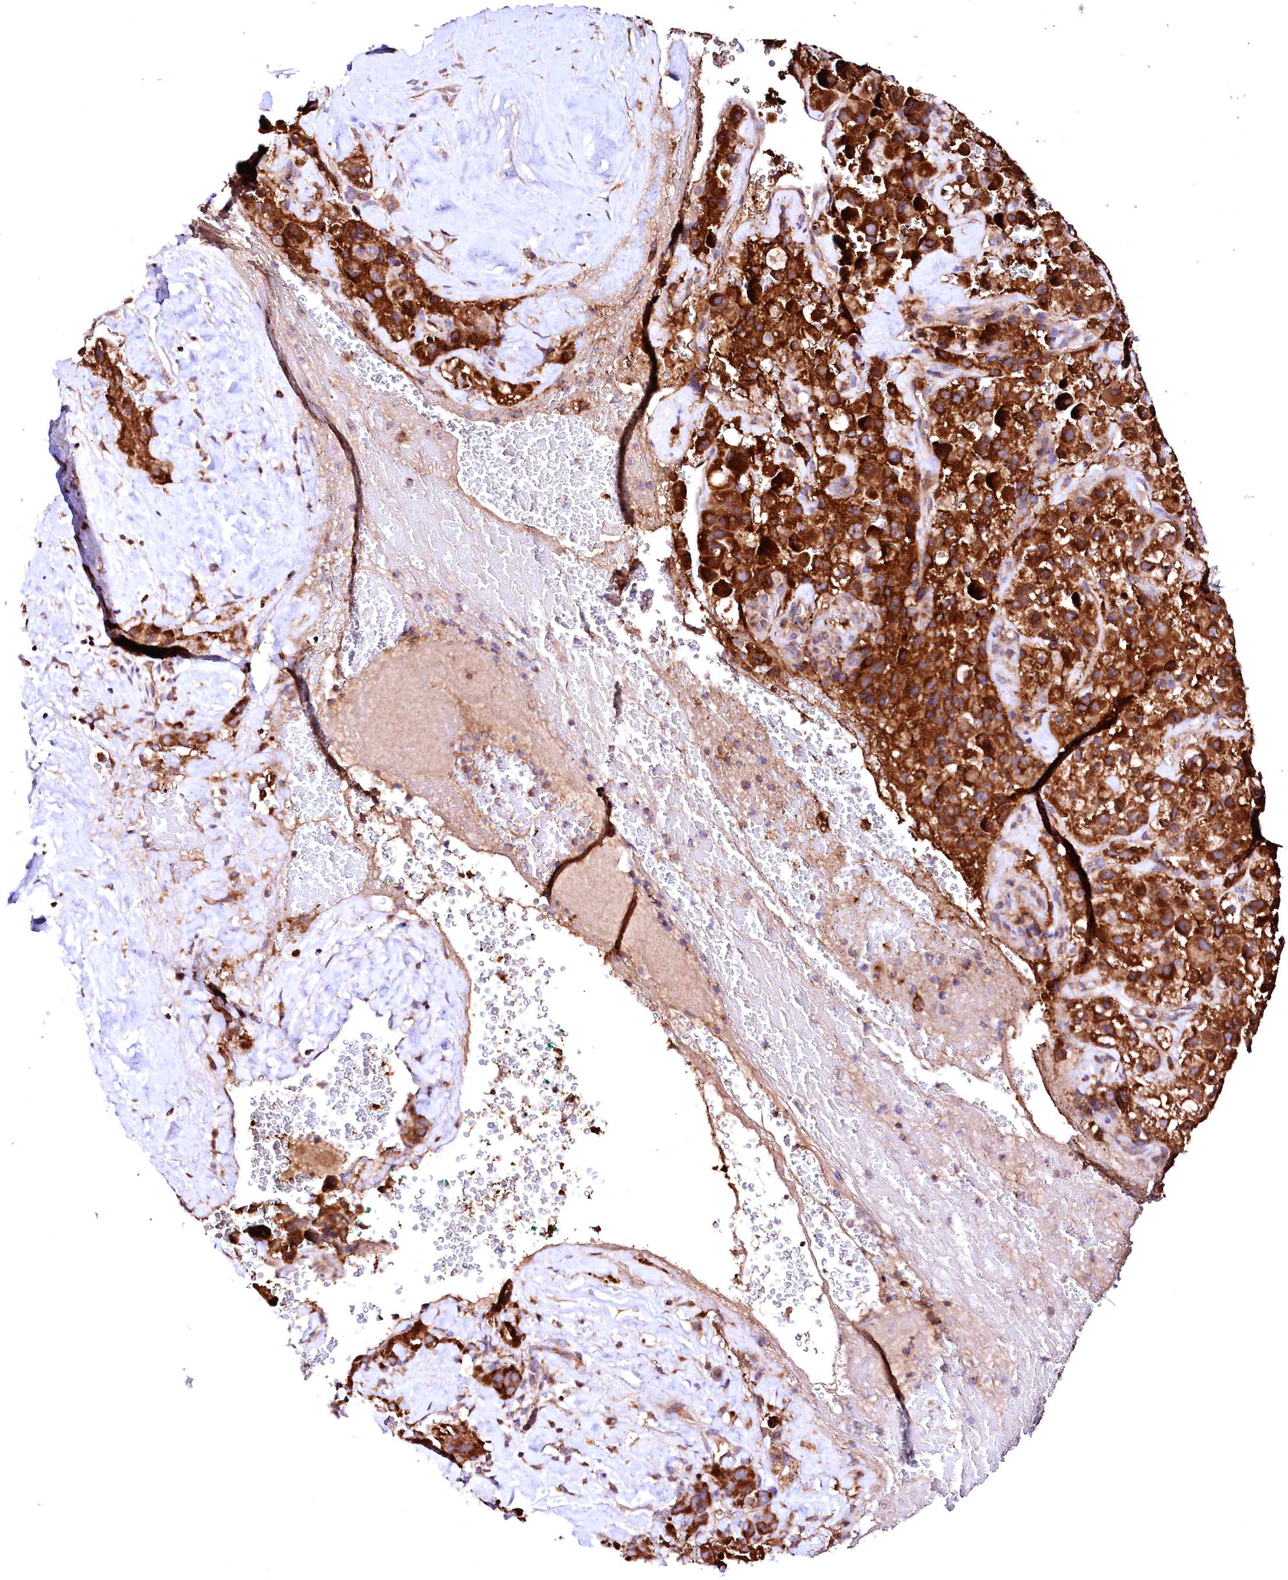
{"staining": {"intensity": "strong", "quantity": ">75%", "location": "cytoplasmic/membranous"}, "tissue": "liver cancer", "cell_type": "Tumor cells", "image_type": "cancer", "snomed": [{"axis": "morphology", "description": "Normal tissue, NOS"}, {"axis": "morphology", "description": "Carcinoma, Hepatocellular, NOS"}, {"axis": "topography", "description": "Liver"}], "caption": "Immunohistochemistry histopathology image of human liver hepatocellular carcinoma stained for a protein (brown), which exhibits high levels of strong cytoplasmic/membranous staining in about >75% of tumor cells.", "gene": "ST3GAL1", "patient": {"sex": "male", "age": 57}}